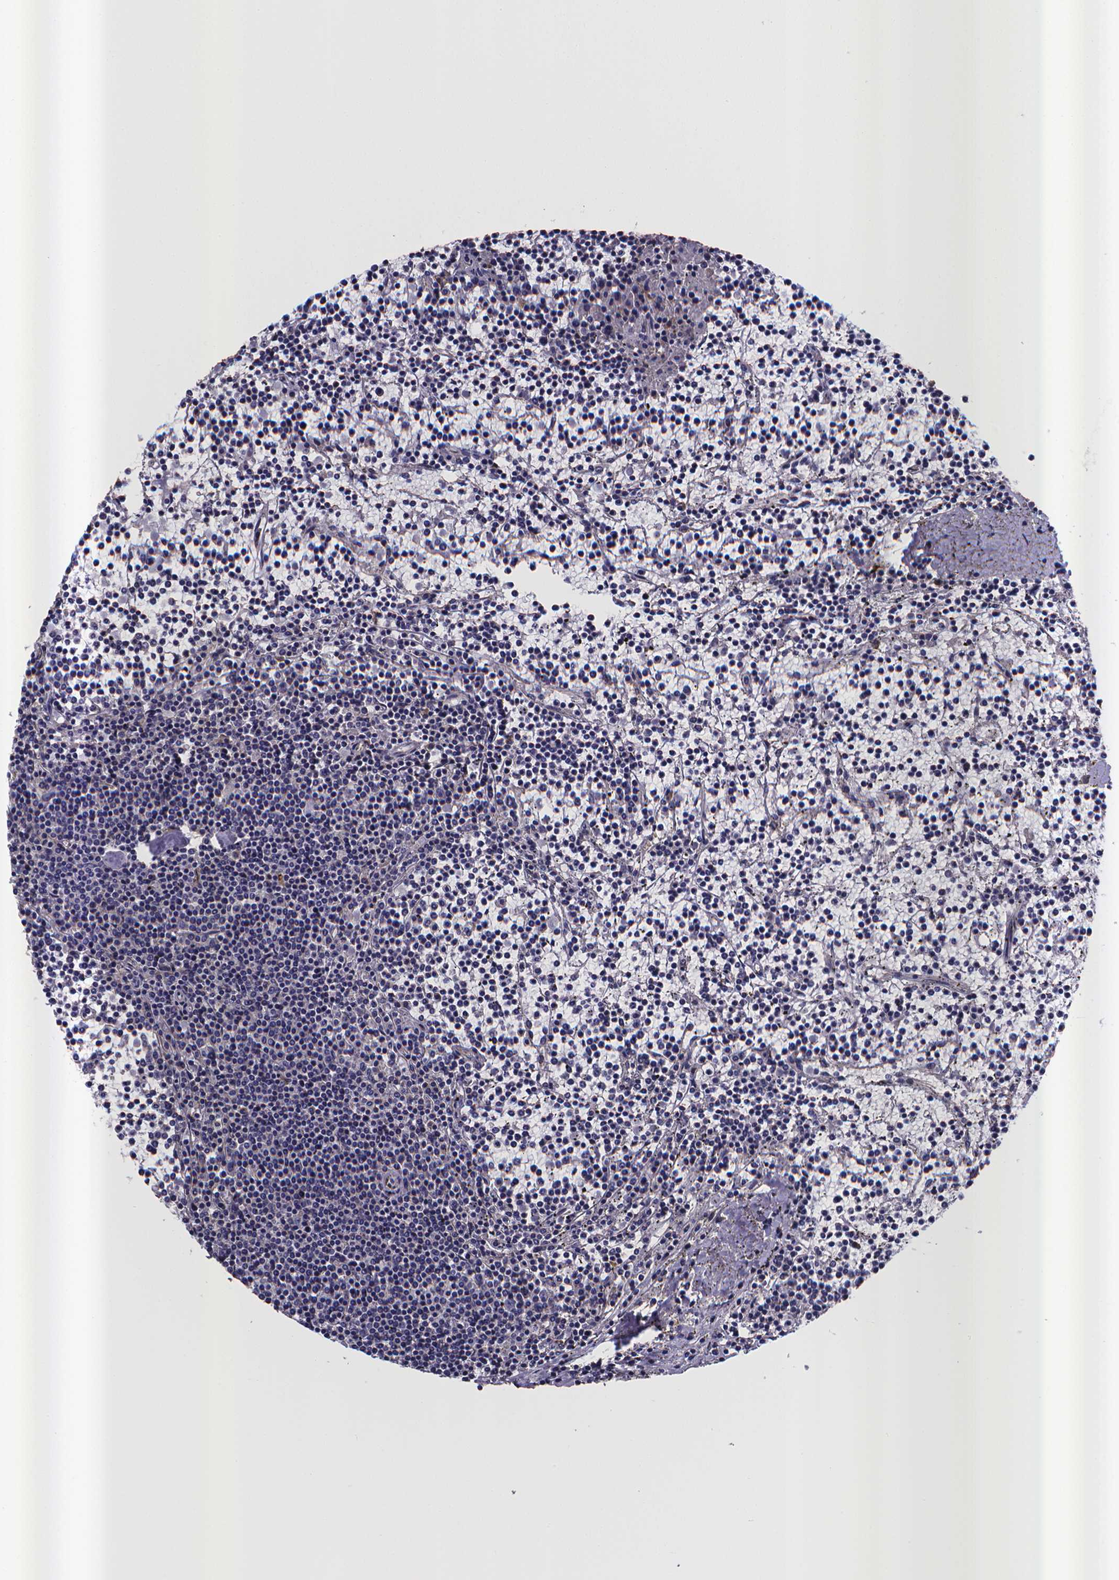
{"staining": {"intensity": "negative", "quantity": "none", "location": "none"}, "tissue": "lymphoma", "cell_type": "Tumor cells", "image_type": "cancer", "snomed": [{"axis": "morphology", "description": "Malignant lymphoma, non-Hodgkin's type, Low grade"}, {"axis": "topography", "description": "Spleen"}], "caption": "This is a photomicrograph of immunohistochemistry (IHC) staining of low-grade malignant lymphoma, non-Hodgkin's type, which shows no expression in tumor cells.", "gene": "RERG", "patient": {"sex": "female", "age": 19}}